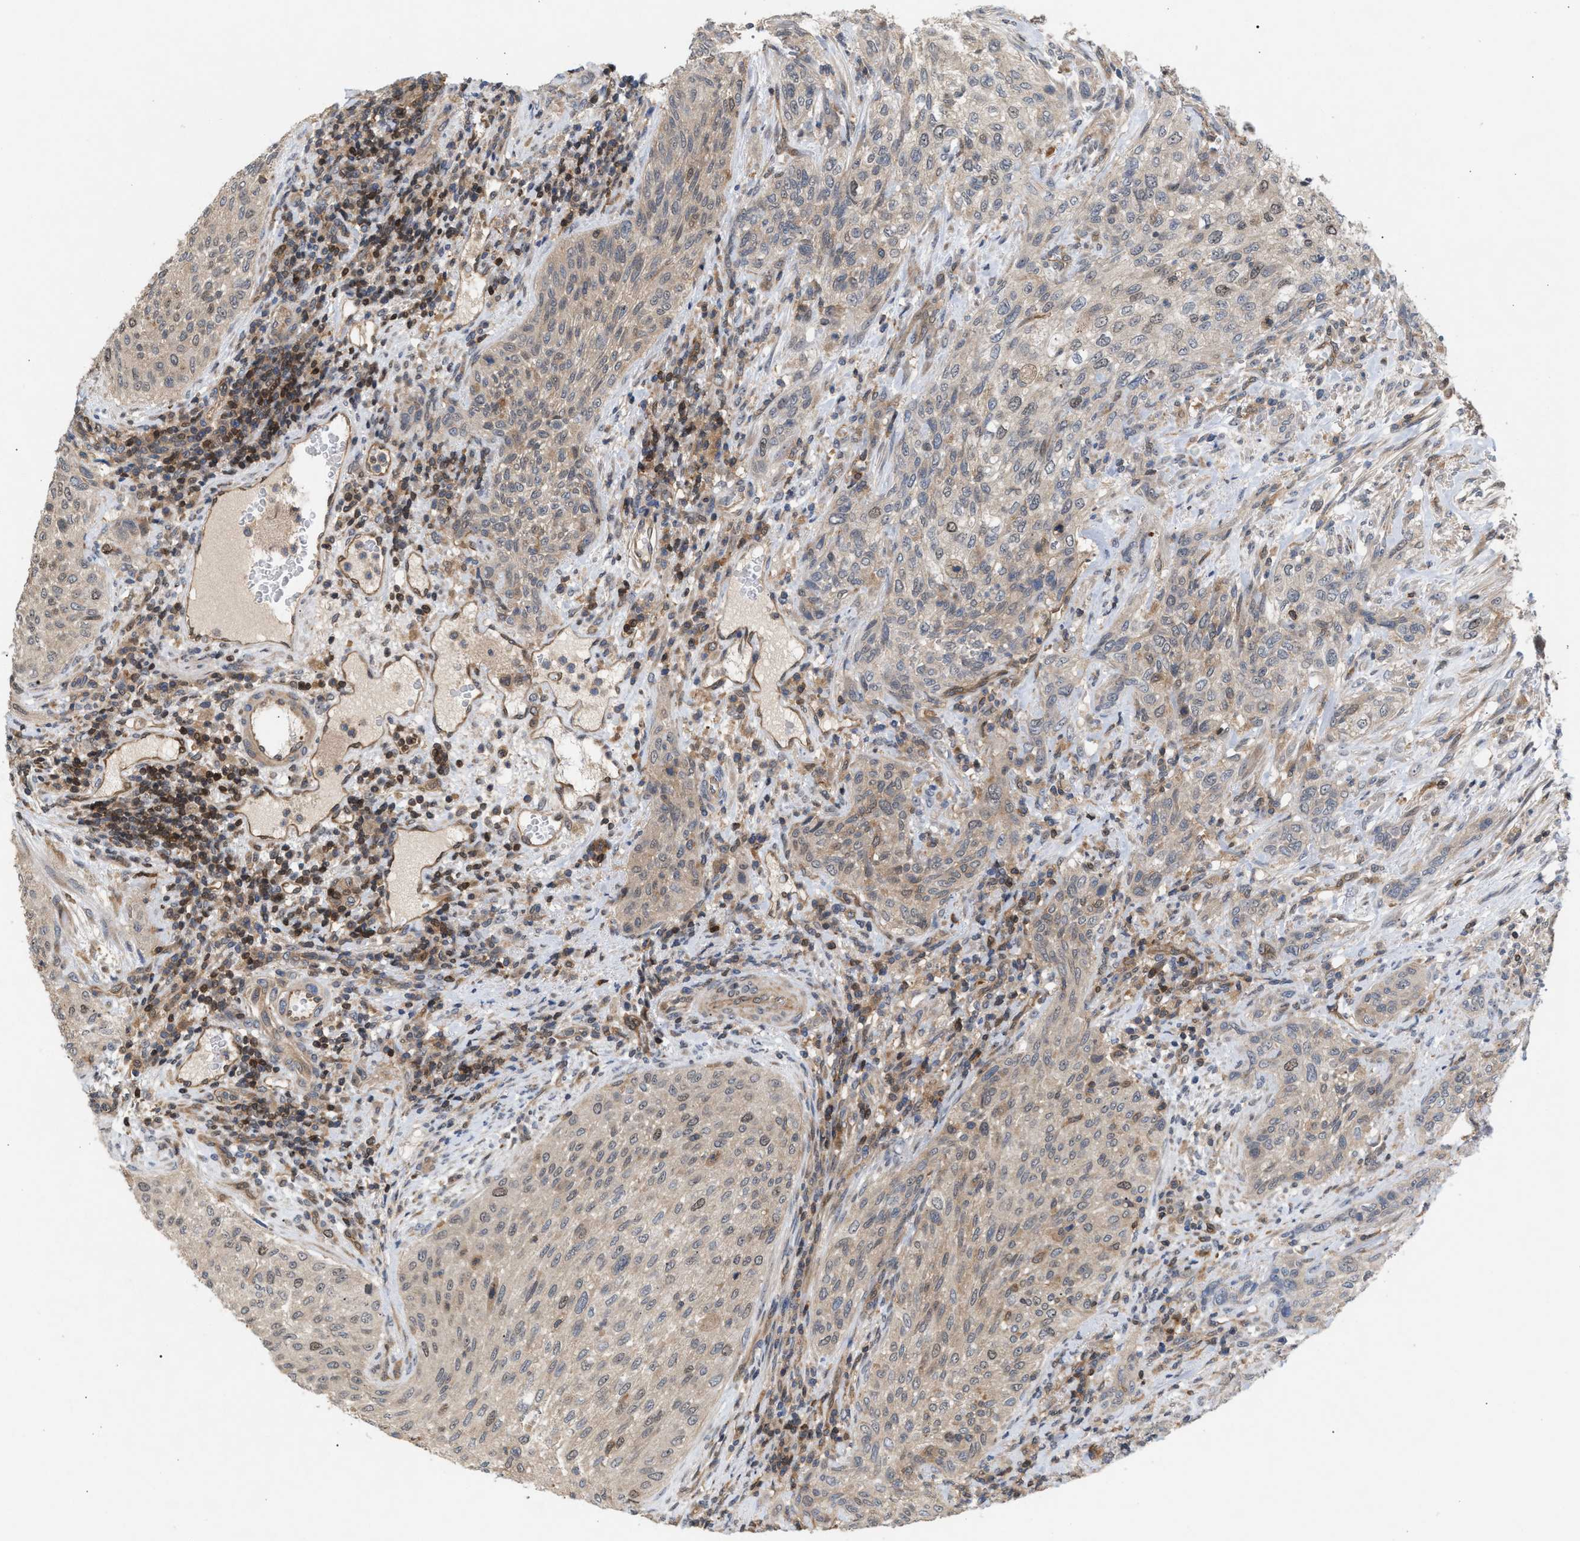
{"staining": {"intensity": "weak", "quantity": "25%-75%", "location": "cytoplasmic/membranous,nuclear"}, "tissue": "urothelial cancer", "cell_type": "Tumor cells", "image_type": "cancer", "snomed": [{"axis": "morphology", "description": "Urothelial carcinoma, Low grade"}, {"axis": "morphology", "description": "Urothelial carcinoma, High grade"}, {"axis": "topography", "description": "Urinary bladder"}], "caption": "There is low levels of weak cytoplasmic/membranous and nuclear expression in tumor cells of urothelial cancer, as demonstrated by immunohistochemical staining (brown color).", "gene": "GLOD4", "patient": {"sex": "male", "age": 35}}